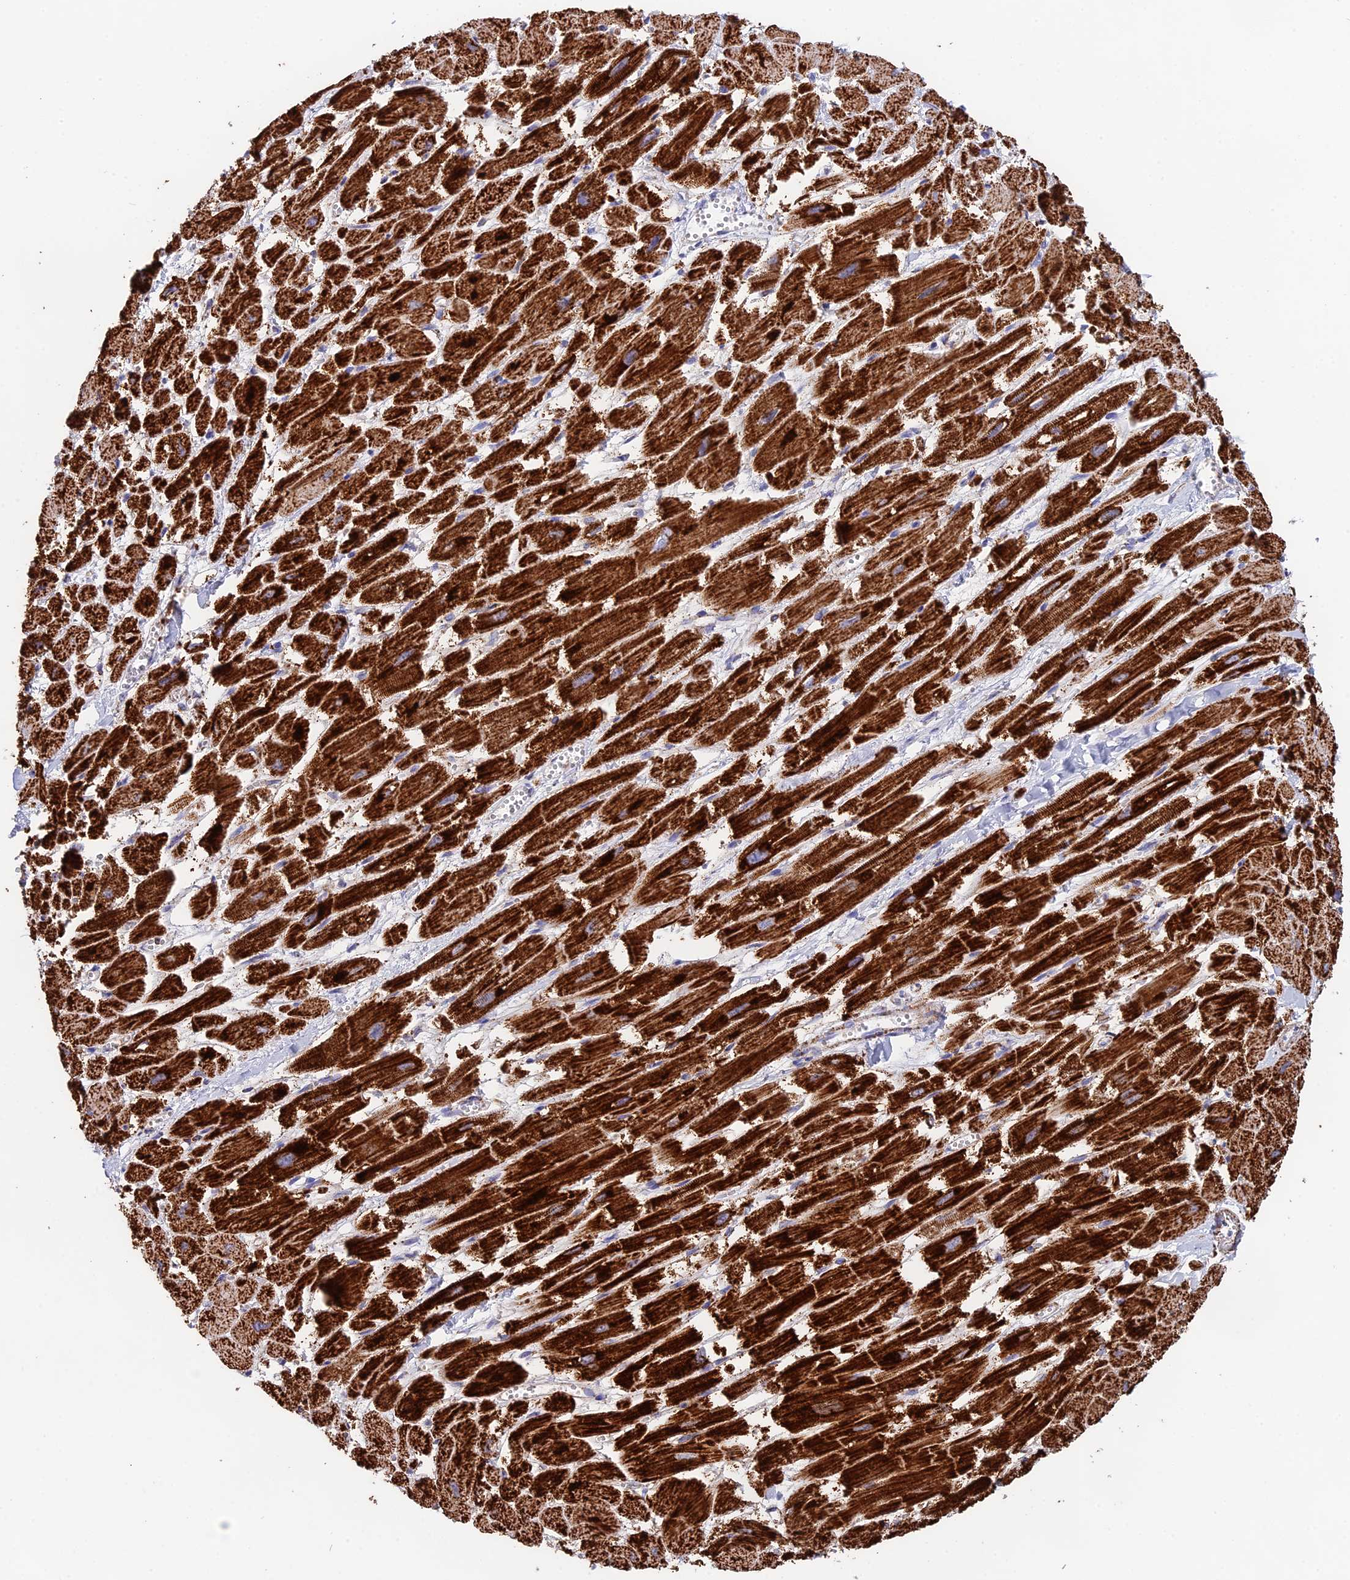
{"staining": {"intensity": "strong", "quantity": ">75%", "location": "cytoplasmic/membranous"}, "tissue": "heart muscle", "cell_type": "Cardiomyocytes", "image_type": "normal", "snomed": [{"axis": "morphology", "description": "Normal tissue, NOS"}, {"axis": "topography", "description": "Heart"}], "caption": "Strong cytoplasmic/membranous staining for a protein is identified in approximately >75% of cardiomyocytes of normal heart muscle using IHC.", "gene": "NDUFA5", "patient": {"sex": "male", "age": 54}}